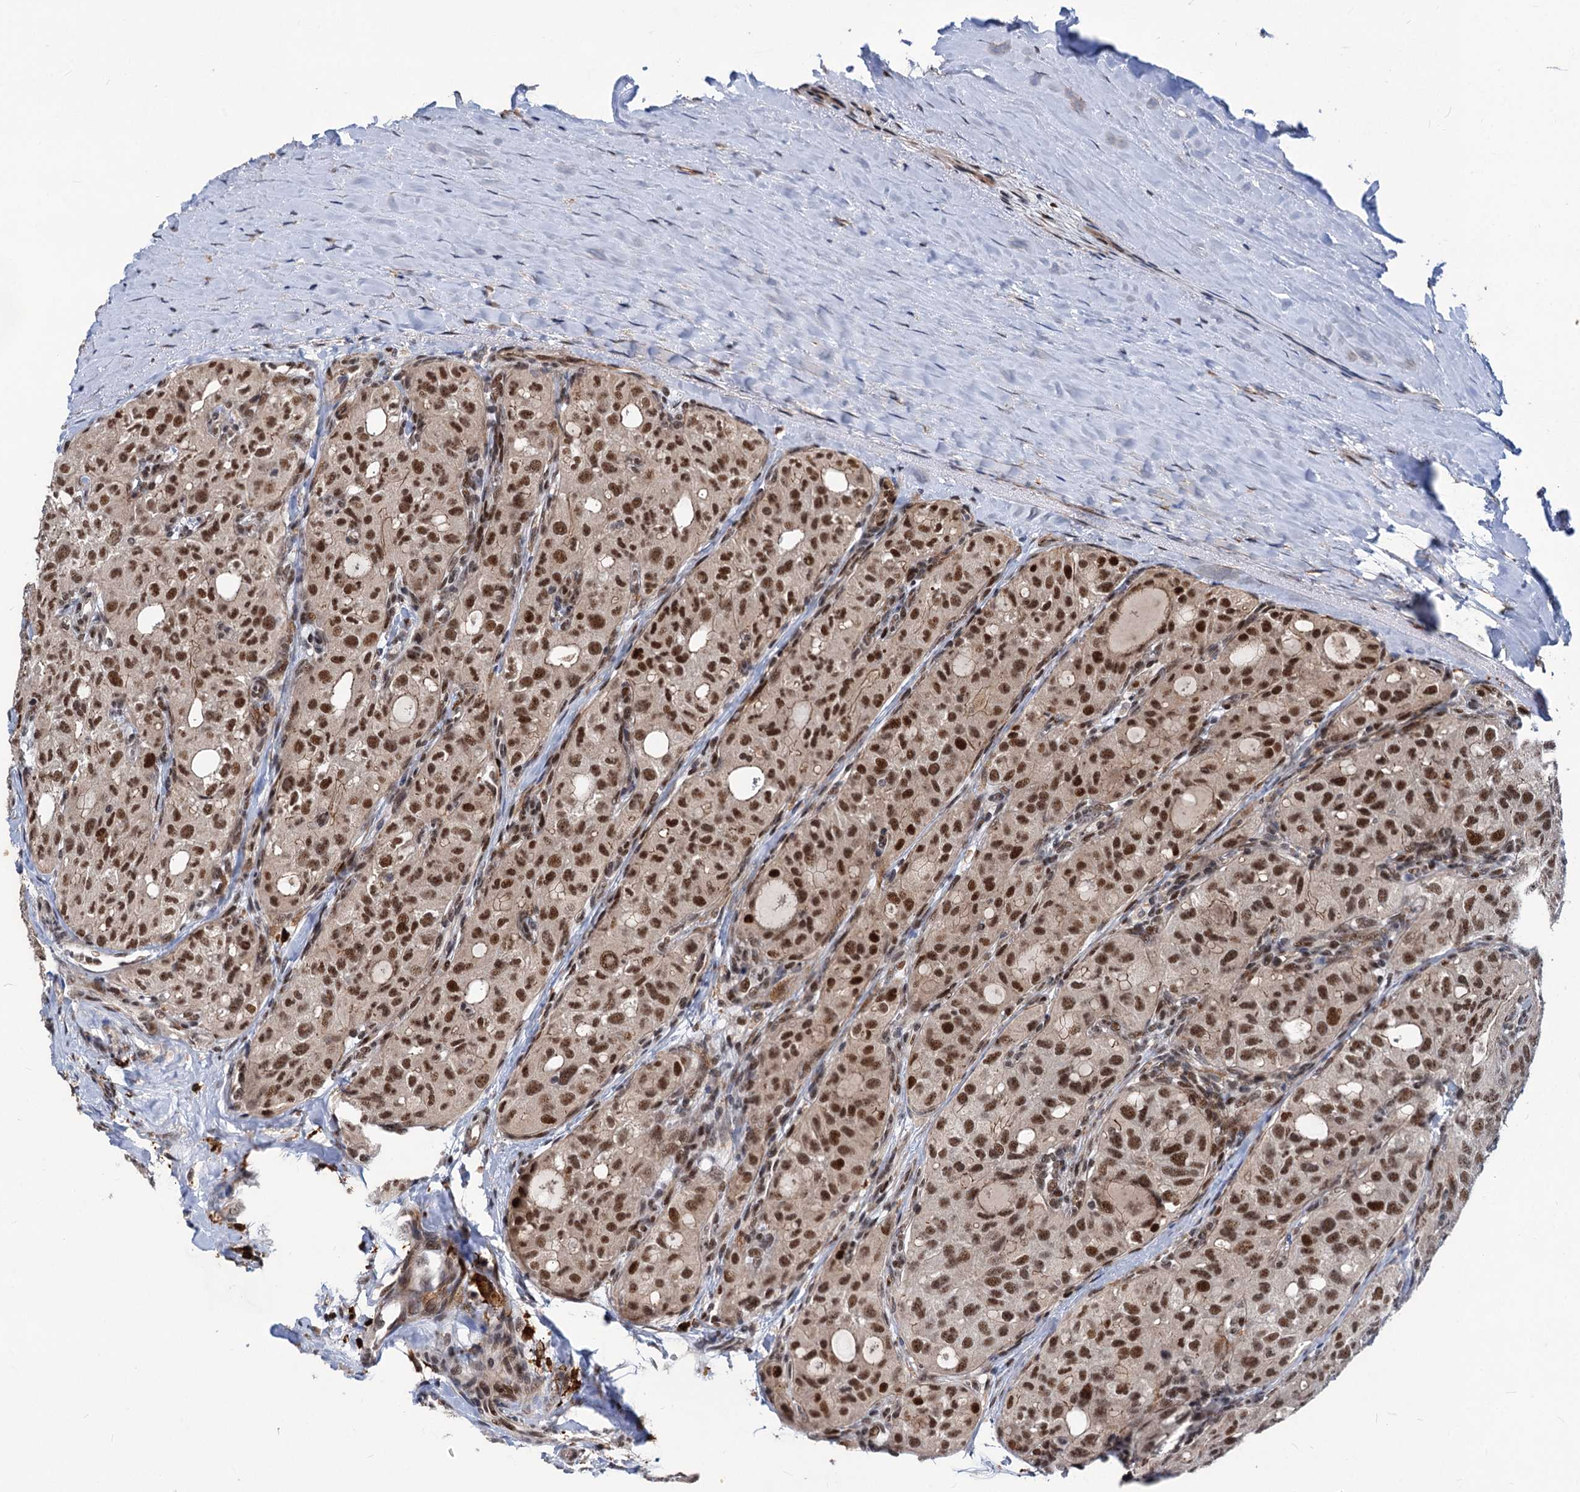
{"staining": {"intensity": "strong", "quantity": ">75%", "location": "nuclear"}, "tissue": "thyroid cancer", "cell_type": "Tumor cells", "image_type": "cancer", "snomed": [{"axis": "morphology", "description": "Follicular adenoma carcinoma, NOS"}, {"axis": "topography", "description": "Thyroid gland"}], "caption": "DAB immunohistochemical staining of human thyroid follicular adenoma carcinoma displays strong nuclear protein expression in about >75% of tumor cells.", "gene": "PHF8", "patient": {"sex": "male", "age": 75}}